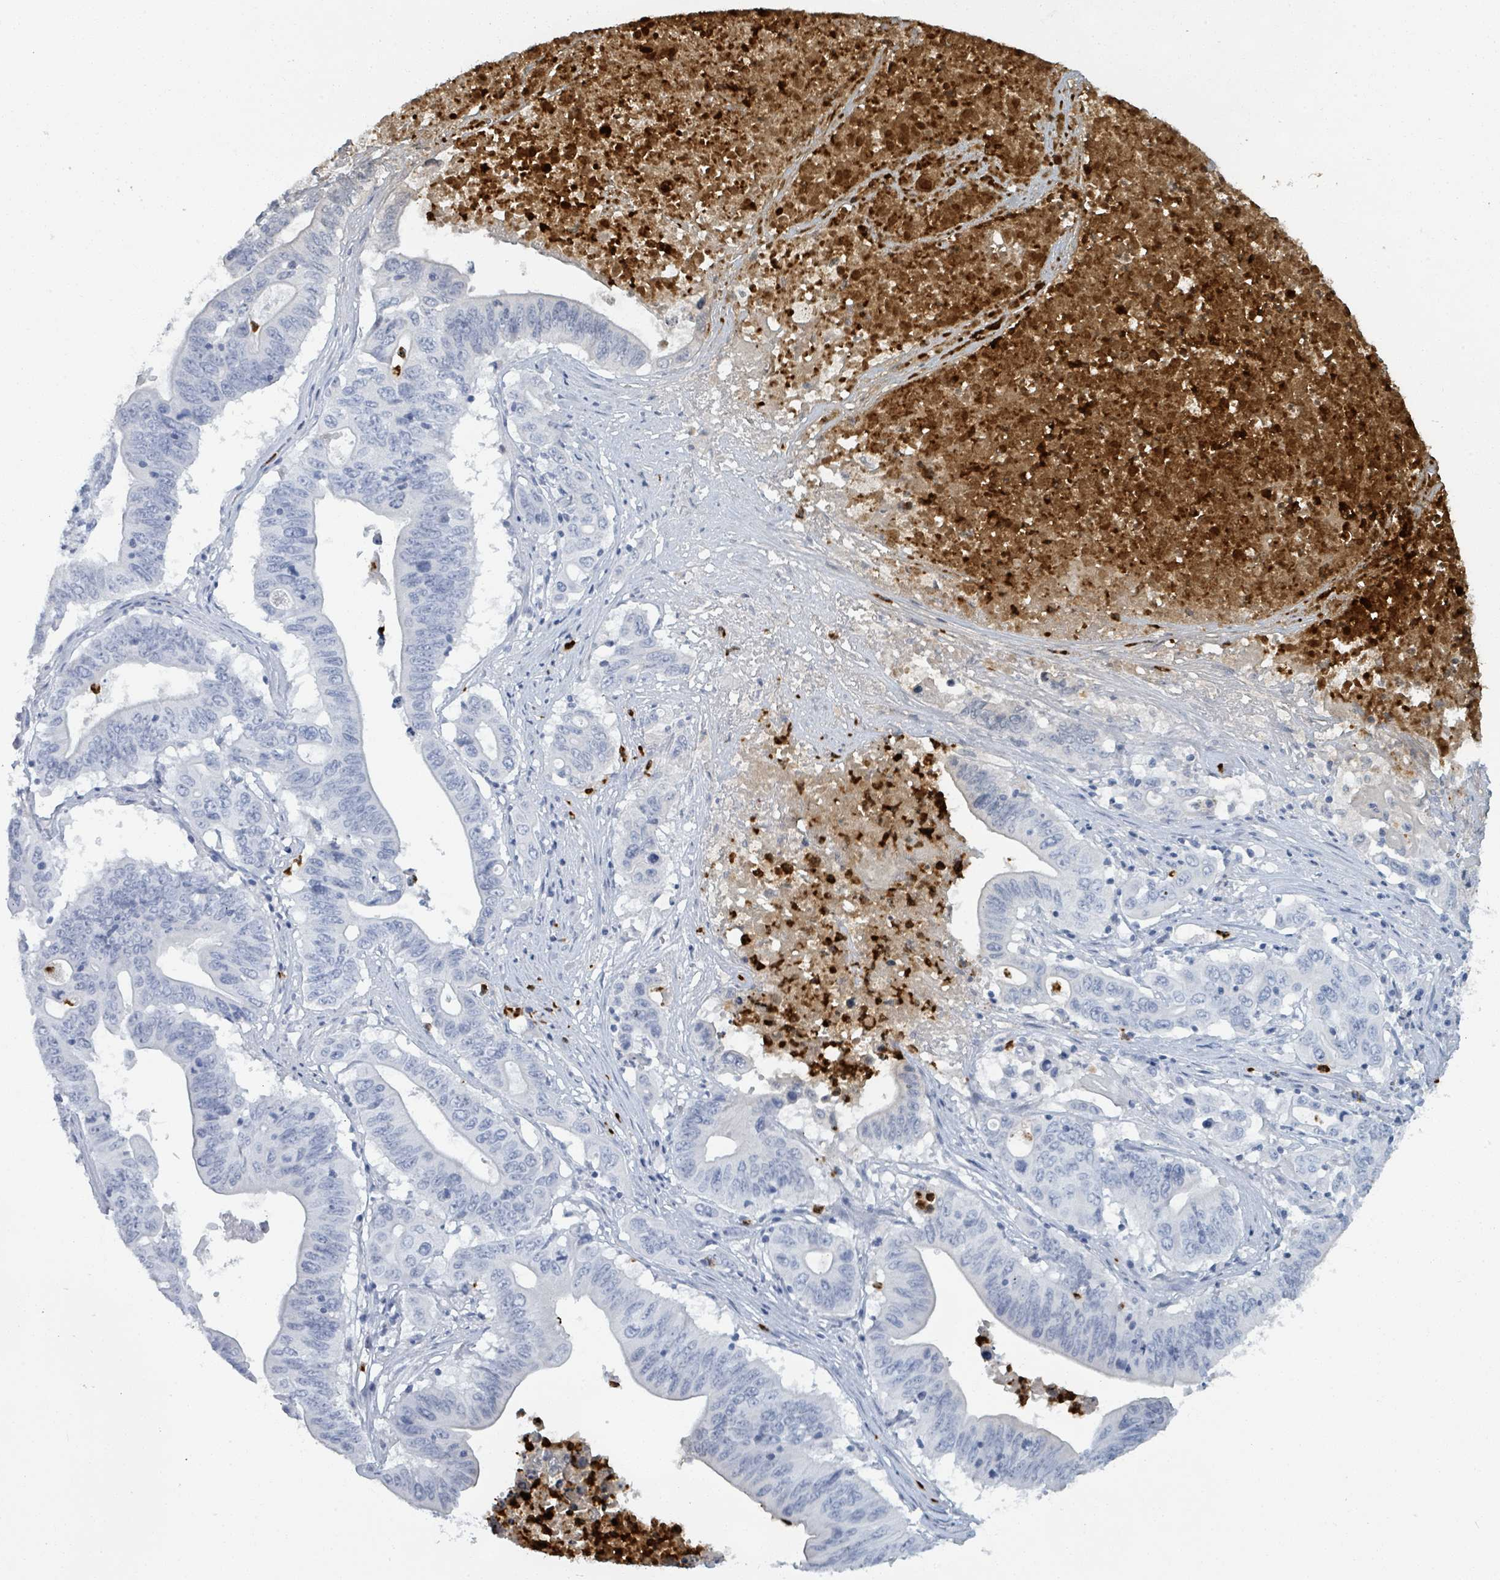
{"staining": {"intensity": "negative", "quantity": "none", "location": "none"}, "tissue": "lung cancer", "cell_type": "Tumor cells", "image_type": "cancer", "snomed": [{"axis": "morphology", "description": "Adenocarcinoma, NOS"}, {"axis": "topography", "description": "Lung"}], "caption": "Tumor cells show no significant expression in lung adenocarcinoma.", "gene": "DEFA4", "patient": {"sex": "female", "age": 60}}